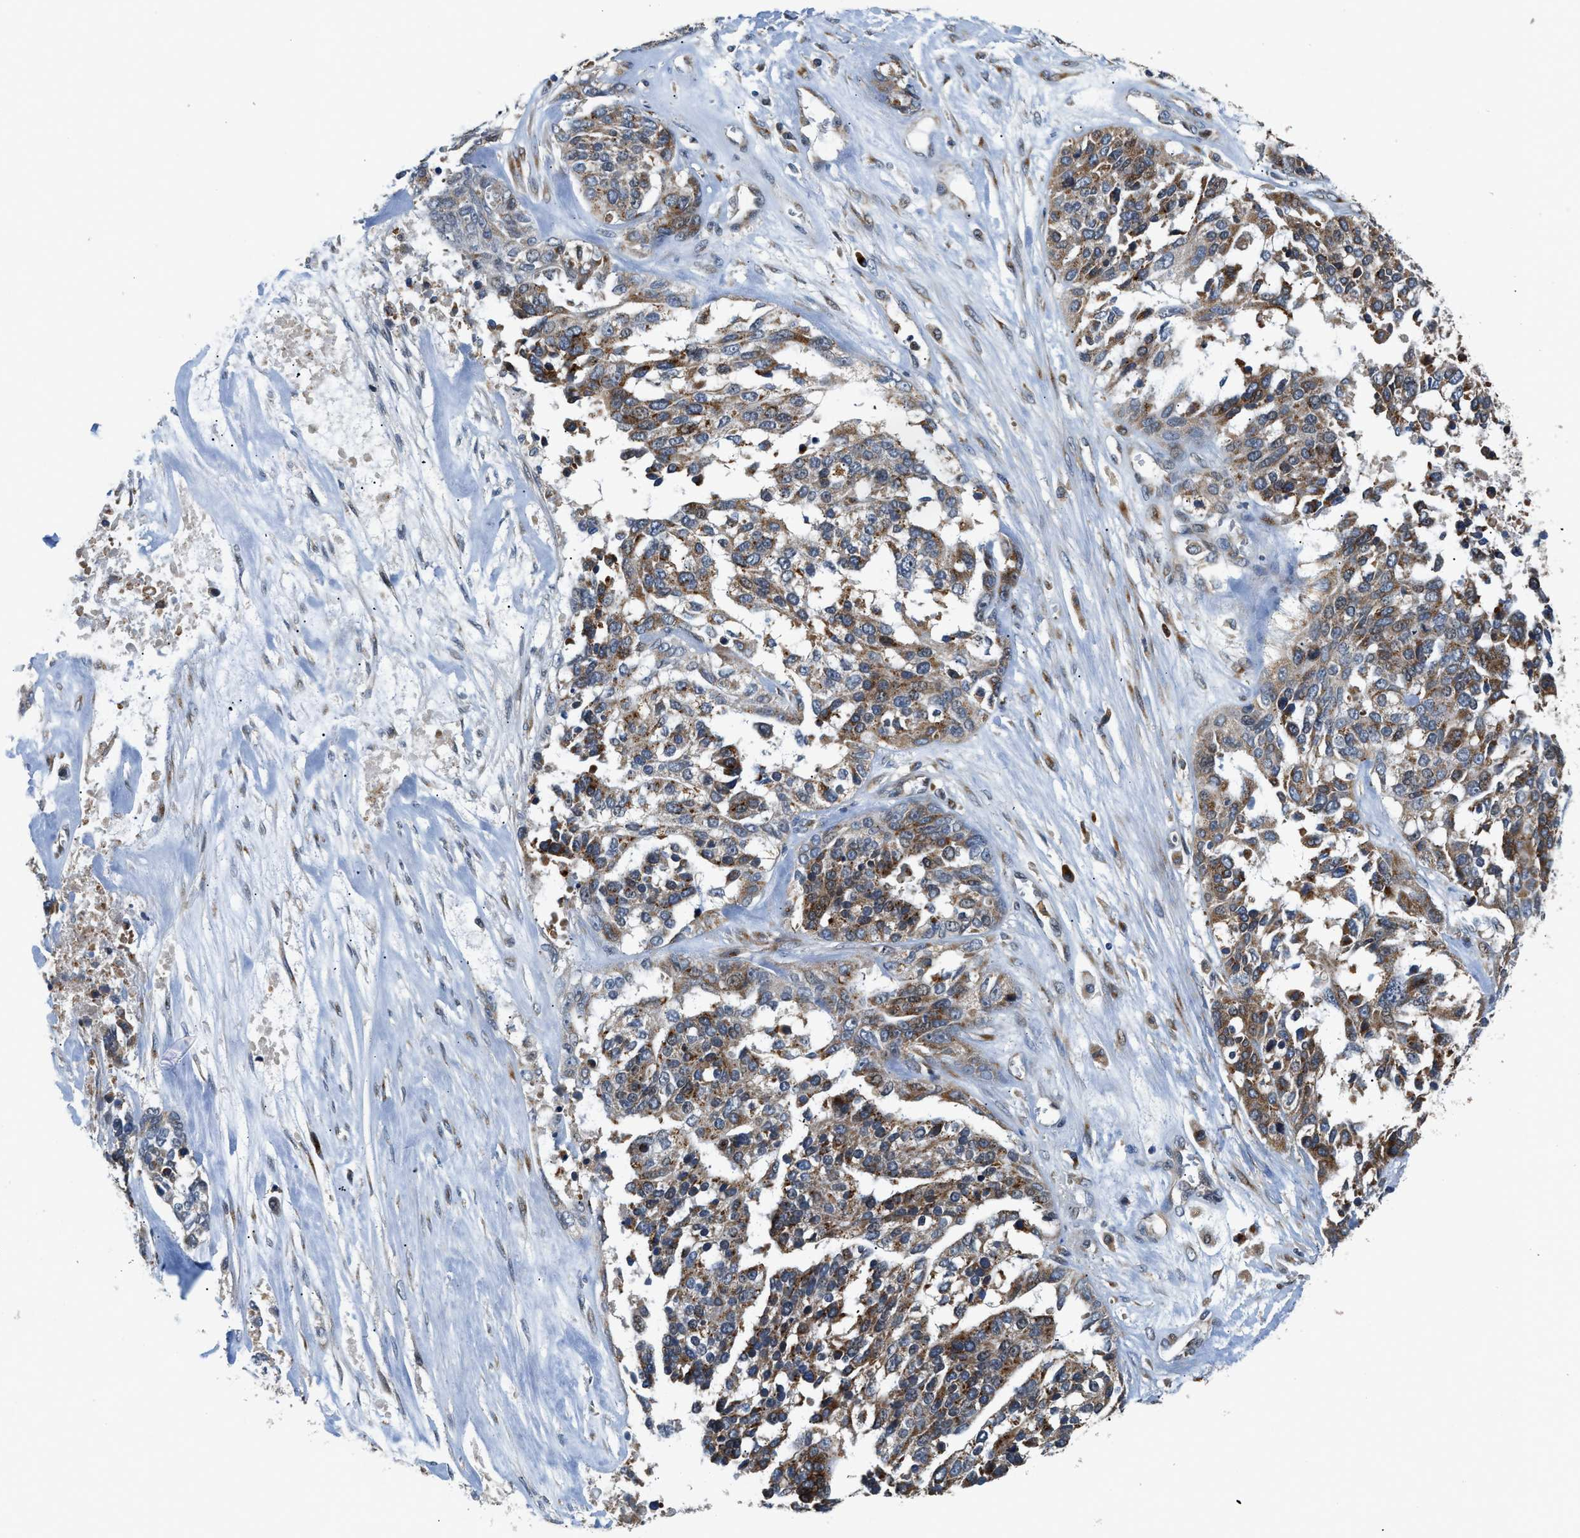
{"staining": {"intensity": "moderate", "quantity": ">75%", "location": "cytoplasmic/membranous"}, "tissue": "ovarian cancer", "cell_type": "Tumor cells", "image_type": "cancer", "snomed": [{"axis": "morphology", "description": "Cystadenocarcinoma, serous, NOS"}, {"axis": "topography", "description": "Ovary"}], "caption": "Approximately >75% of tumor cells in human serous cystadenocarcinoma (ovarian) reveal moderate cytoplasmic/membranous protein staining as visualized by brown immunohistochemical staining.", "gene": "FUT8", "patient": {"sex": "female", "age": 44}}